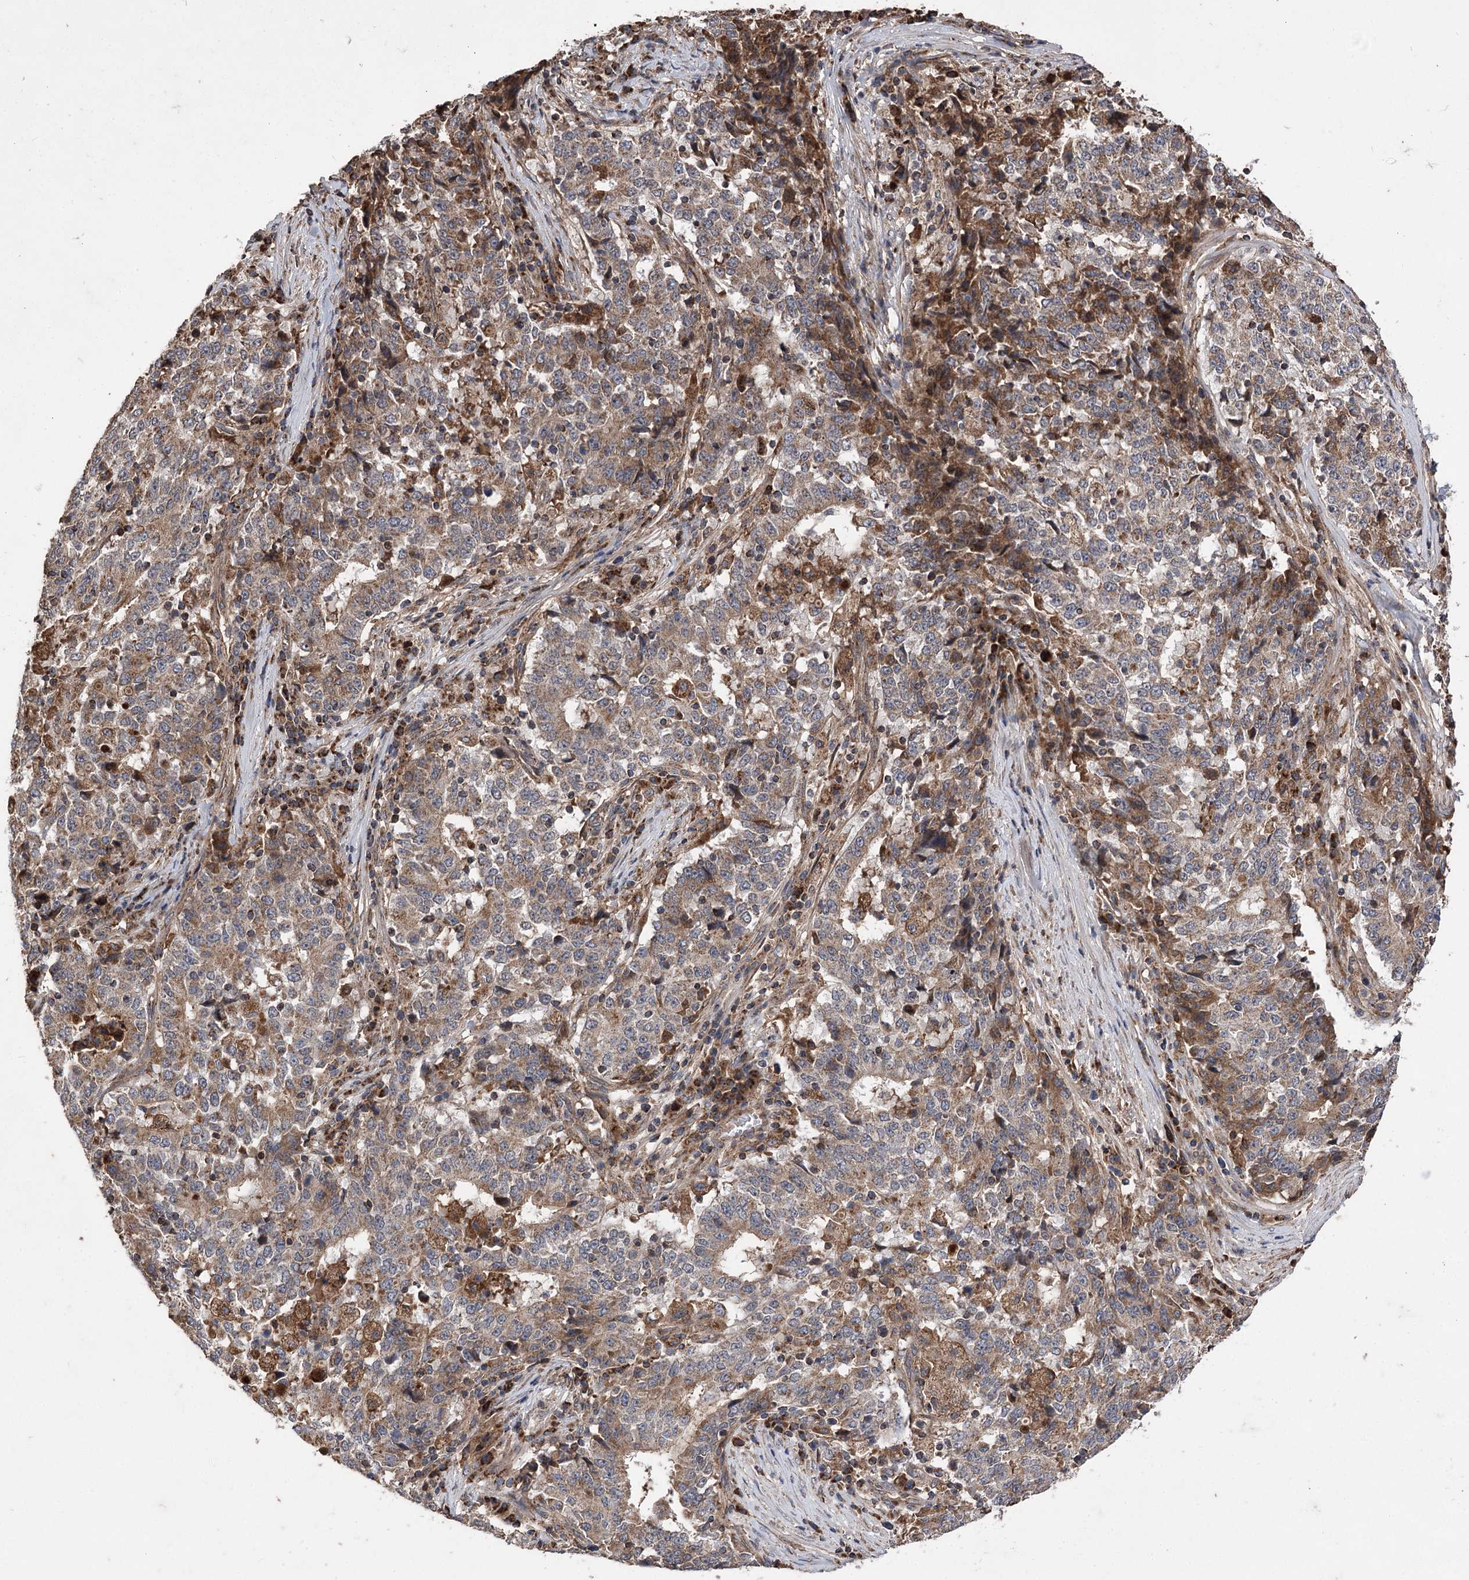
{"staining": {"intensity": "moderate", "quantity": ">75%", "location": "cytoplasmic/membranous"}, "tissue": "stomach cancer", "cell_type": "Tumor cells", "image_type": "cancer", "snomed": [{"axis": "morphology", "description": "Adenocarcinoma, NOS"}, {"axis": "topography", "description": "Stomach"}], "caption": "Stomach cancer (adenocarcinoma) was stained to show a protein in brown. There is medium levels of moderate cytoplasmic/membranous staining in about >75% of tumor cells.", "gene": "RASSF3", "patient": {"sex": "male", "age": 59}}